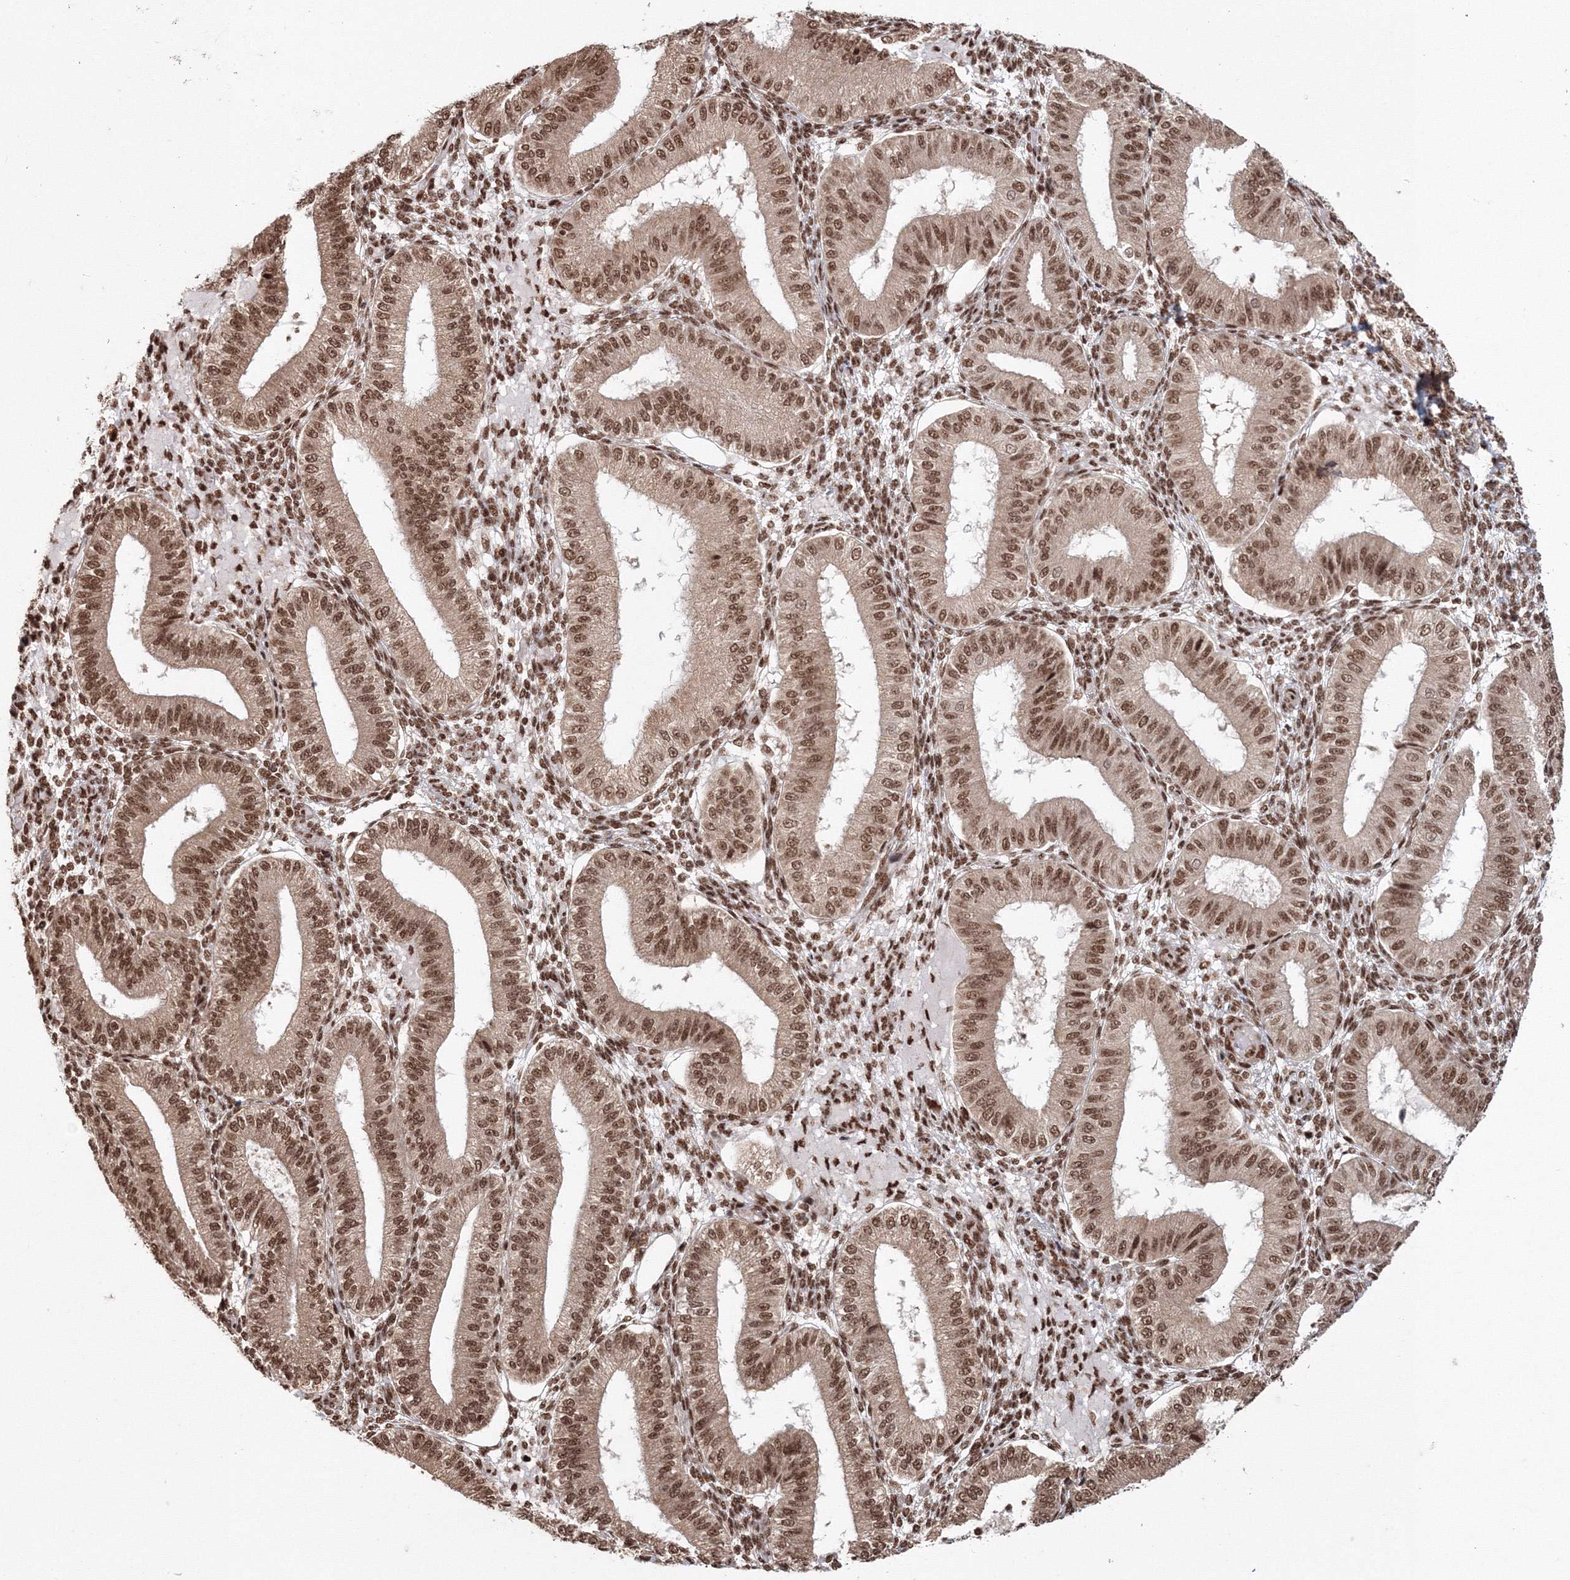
{"staining": {"intensity": "strong", "quantity": ">75%", "location": "nuclear"}, "tissue": "endometrium", "cell_type": "Cells in endometrial stroma", "image_type": "normal", "snomed": [{"axis": "morphology", "description": "Normal tissue, NOS"}, {"axis": "topography", "description": "Endometrium"}], "caption": "Immunohistochemical staining of normal human endometrium exhibits >75% levels of strong nuclear protein positivity in approximately >75% of cells in endometrial stroma. Using DAB (brown) and hematoxylin (blue) stains, captured at high magnification using brightfield microscopy.", "gene": "KIF20A", "patient": {"sex": "female", "age": 39}}